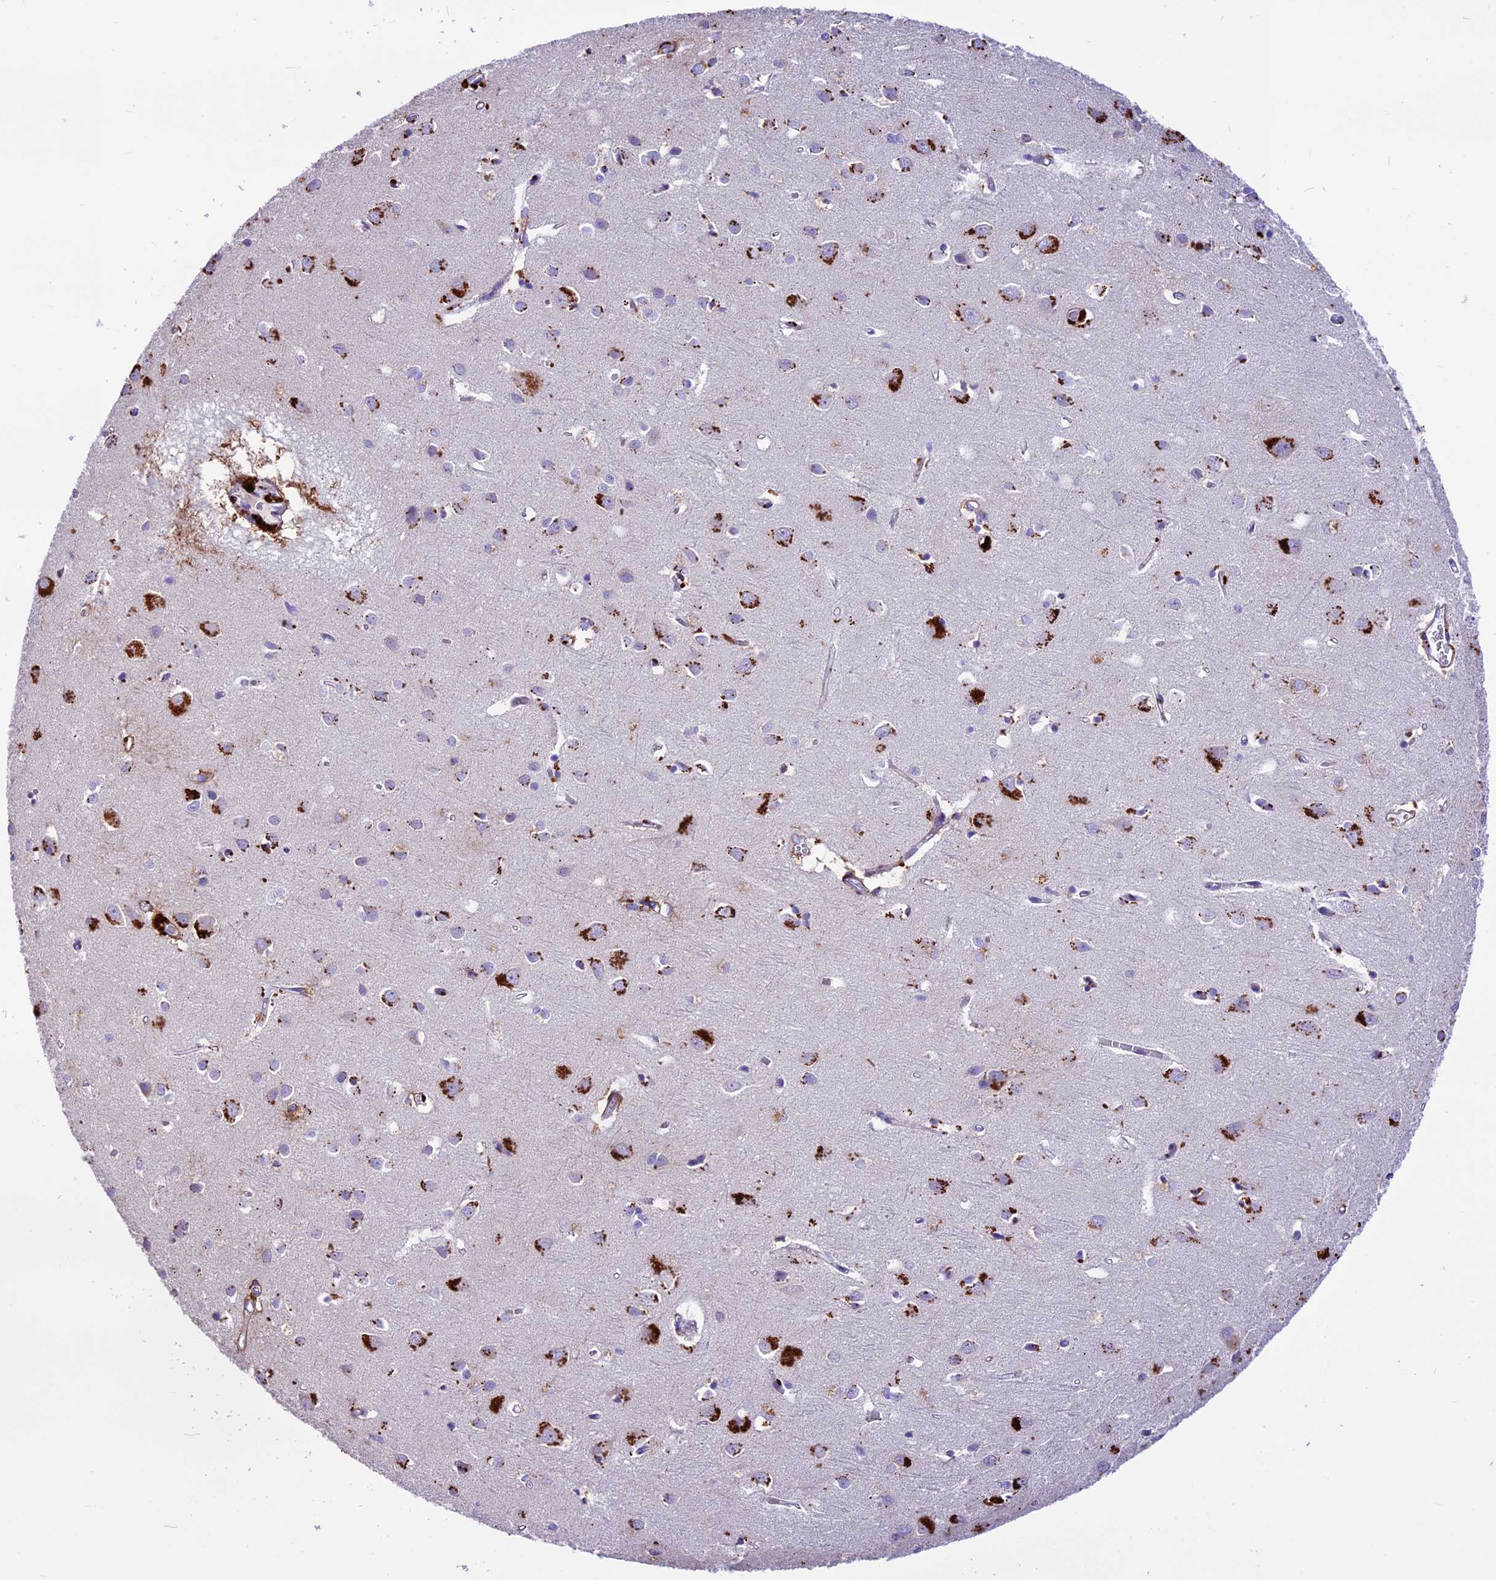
{"staining": {"intensity": "negative", "quantity": "none", "location": "none"}, "tissue": "cerebral cortex", "cell_type": "Endothelial cells", "image_type": "normal", "snomed": [{"axis": "morphology", "description": "Normal tissue, NOS"}, {"axis": "topography", "description": "Cerebral cortex"}], "caption": "Protein analysis of benign cerebral cortex displays no significant positivity in endothelial cells. (Immunohistochemistry, brightfield microscopy, high magnification).", "gene": "THRSP", "patient": {"sex": "female", "age": 64}}